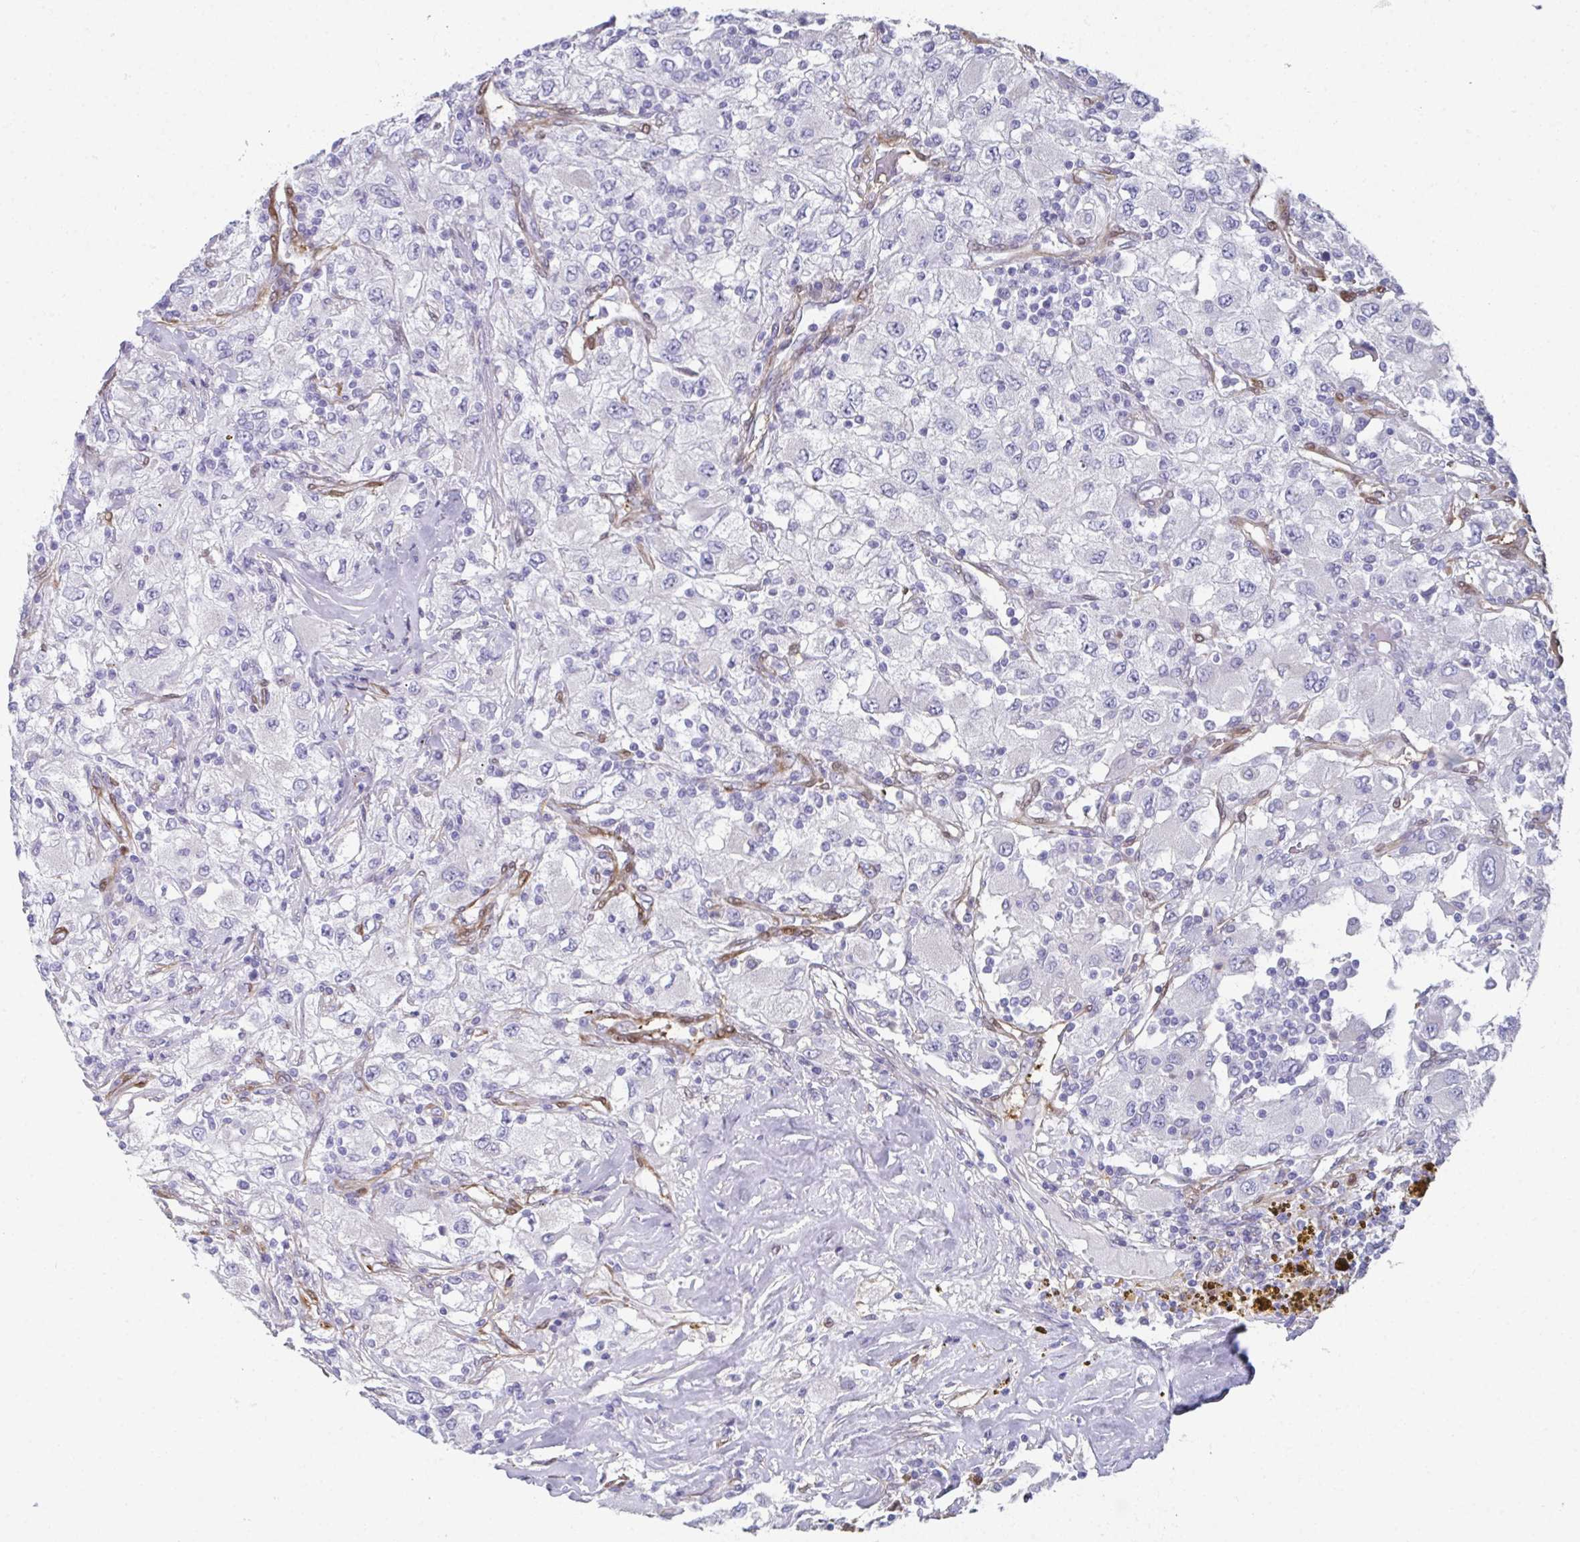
{"staining": {"intensity": "negative", "quantity": "none", "location": "none"}, "tissue": "renal cancer", "cell_type": "Tumor cells", "image_type": "cancer", "snomed": [{"axis": "morphology", "description": "Adenocarcinoma, NOS"}, {"axis": "topography", "description": "Kidney"}], "caption": "Tumor cells are negative for protein expression in human renal cancer.", "gene": "RBP1", "patient": {"sex": "female", "age": 67}}